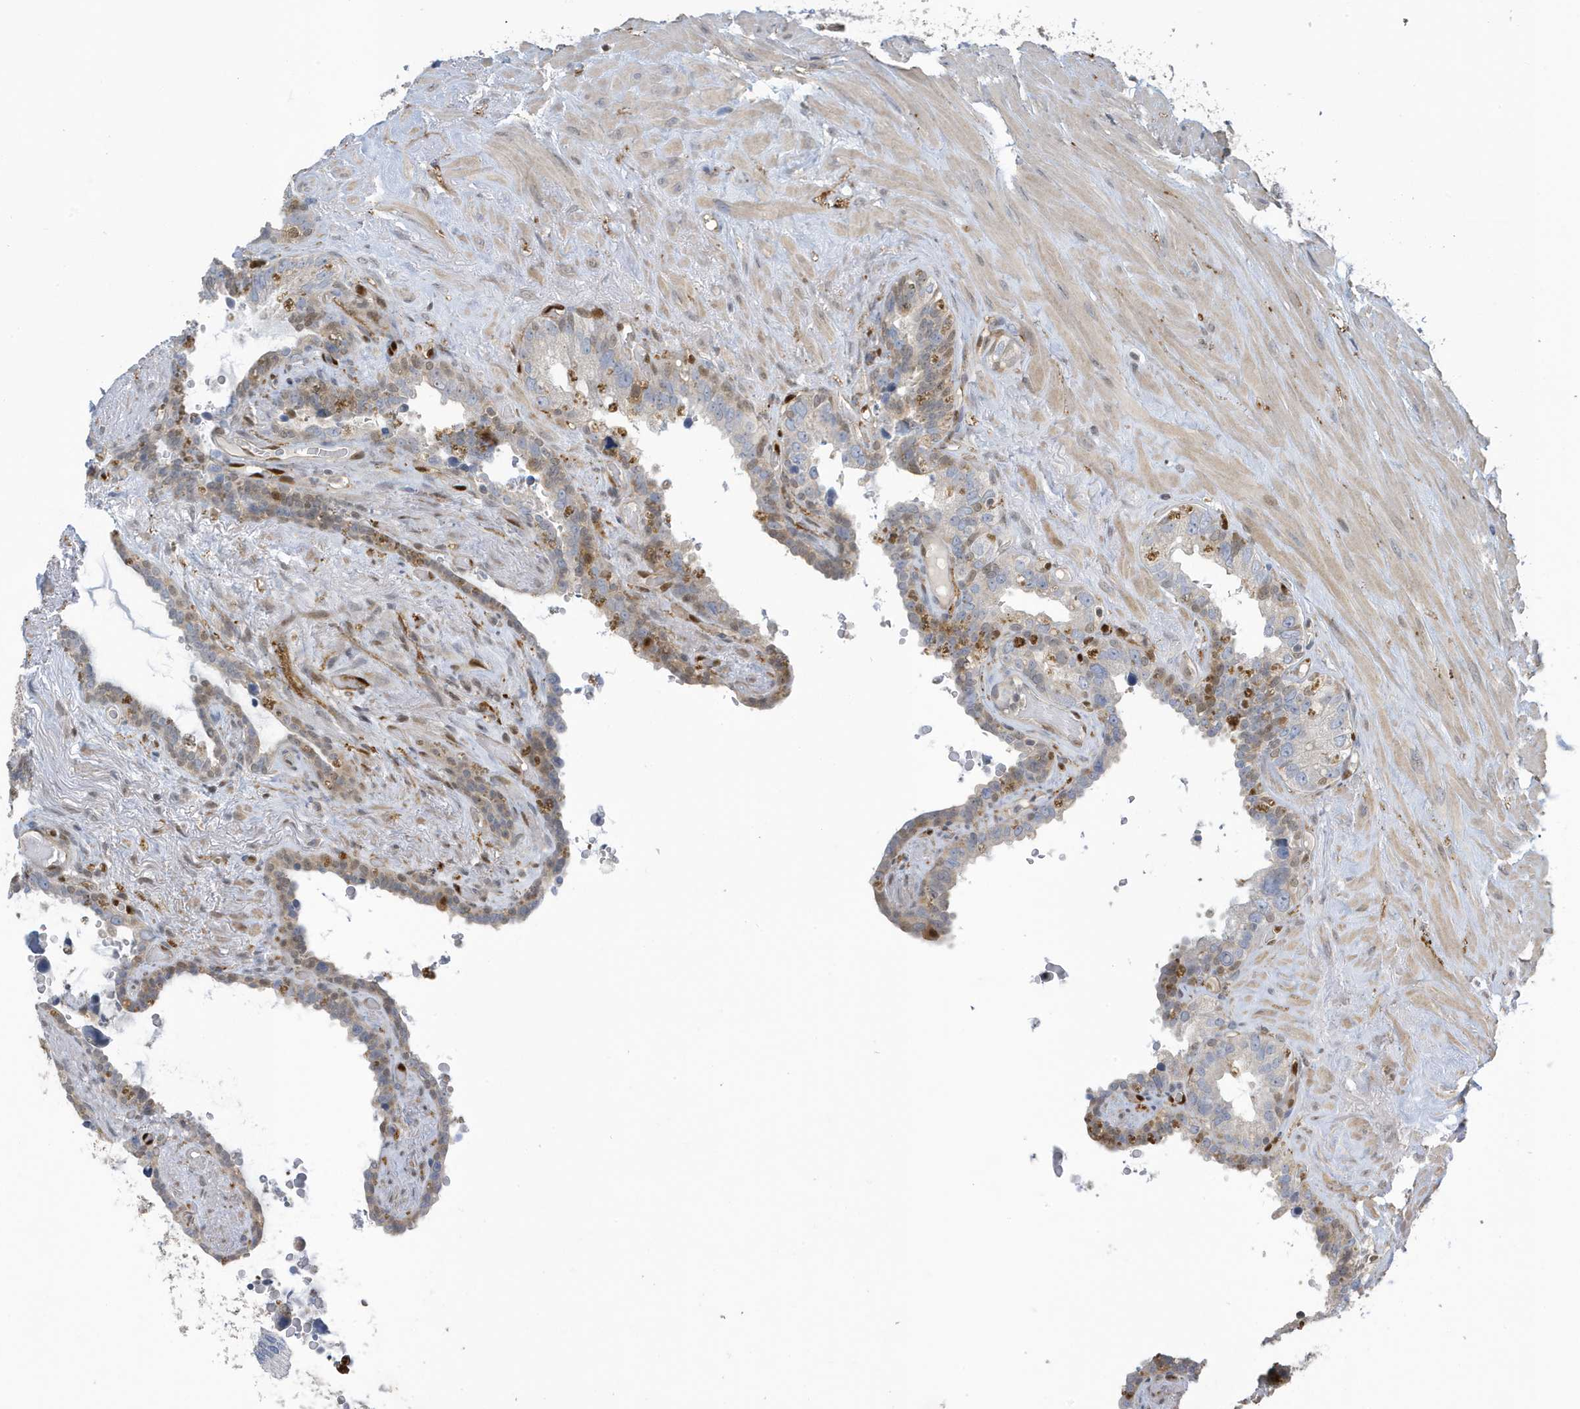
{"staining": {"intensity": "moderate", "quantity": "<25%", "location": "nuclear"}, "tissue": "seminal vesicle", "cell_type": "Glandular cells", "image_type": "normal", "snomed": [{"axis": "morphology", "description": "Normal tissue, NOS"}, {"axis": "topography", "description": "Seminal veicle"}], "caption": "IHC micrograph of normal seminal vesicle: seminal vesicle stained using immunohistochemistry demonstrates low levels of moderate protein expression localized specifically in the nuclear of glandular cells, appearing as a nuclear brown color.", "gene": "NCOA7", "patient": {"sex": "male", "age": 80}}